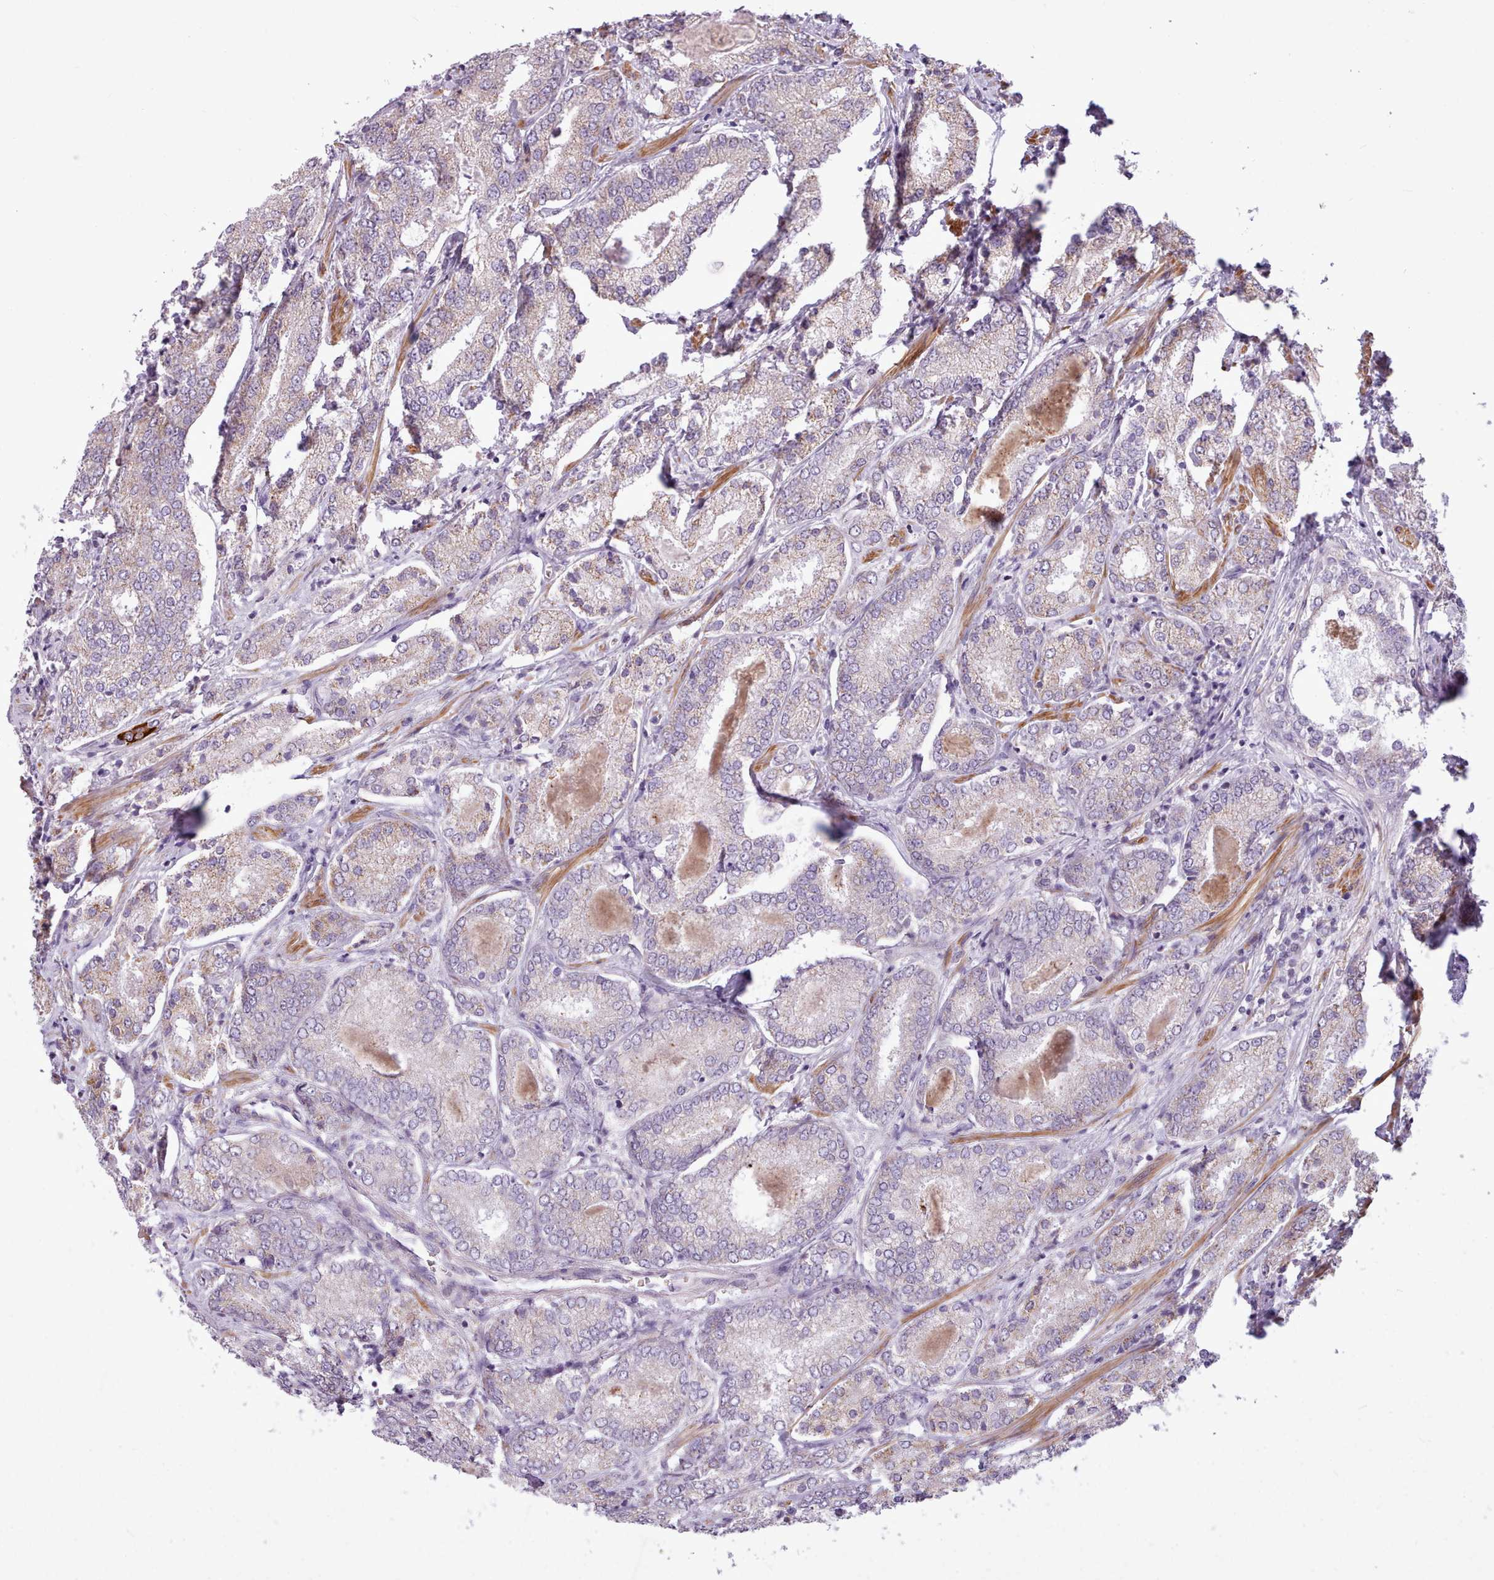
{"staining": {"intensity": "weak", "quantity": "<25%", "location": "cytoplasmic/membranous"}, "tissue": "prostate cancer", "cell_type": "Tumor cells", "image_type": "cancer", "snomed": [{"axis": "morphology", "description": "Adenocarcinoma, High grade"}, {"axis": "topography", "description": "Prostate"}], "caption": "Tumor cells show no significant protein staining in prostate cancer (adenocarcinoma (high-grade)).", "gene": "AVL9", "patient": {"sex": "male", "age": 63}}